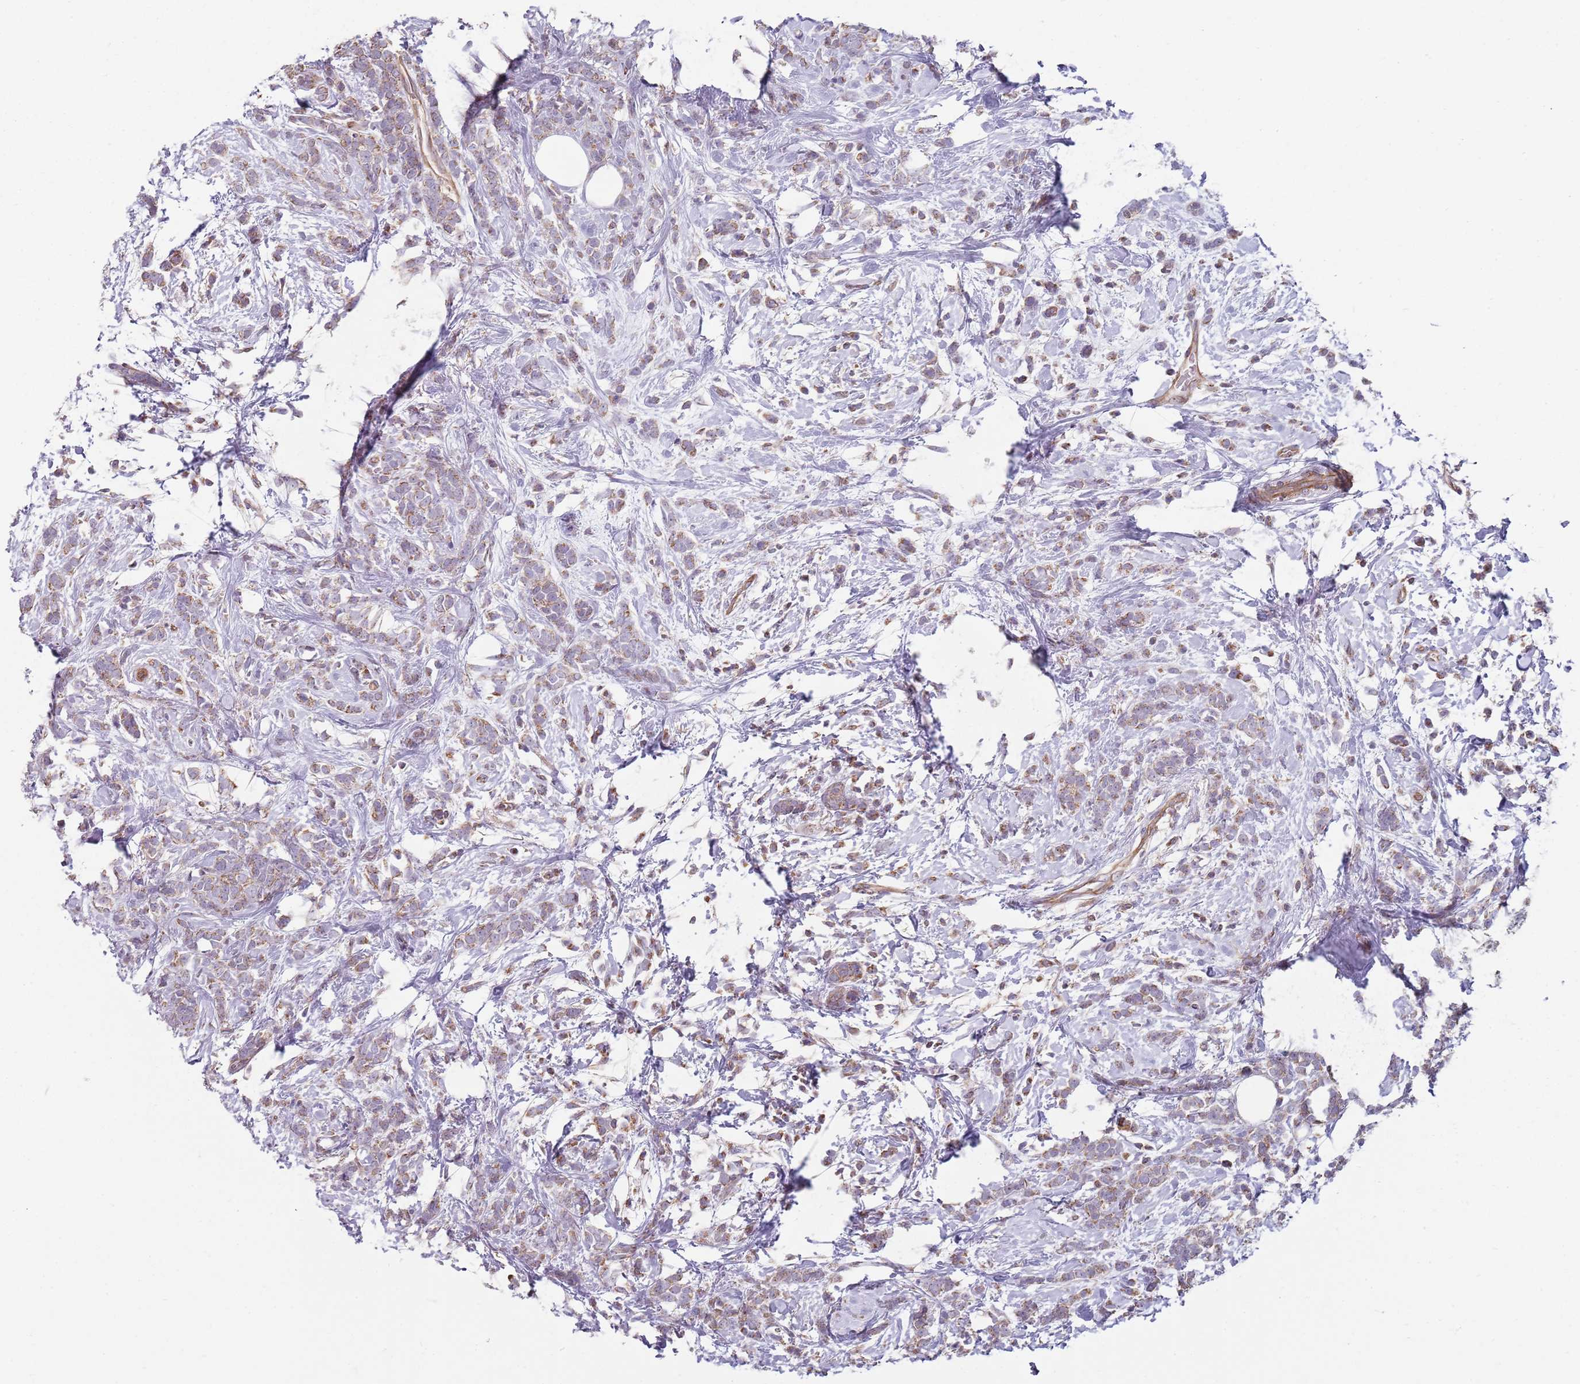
{"staining": {"intensity": "moderate", "quantity": "25%-75%", "location": "cytoplasmic/membranous"}, "tissue": "breast cancer", "cell_type": "Tumor cells", "image_type": "cancer", "snomed": [{"axis": "morphology", "description": "Lobular carcinoma"}, {"axis": "topography", "description": "Breast"}], "caption": "Moderate cytoplasmic/membranous staining for a protein is seen in about 25%-75% of tumor cells of breast cancer using IHC.", "gene": "GAS8", "patient": {"sex": "female", "age": 58}}